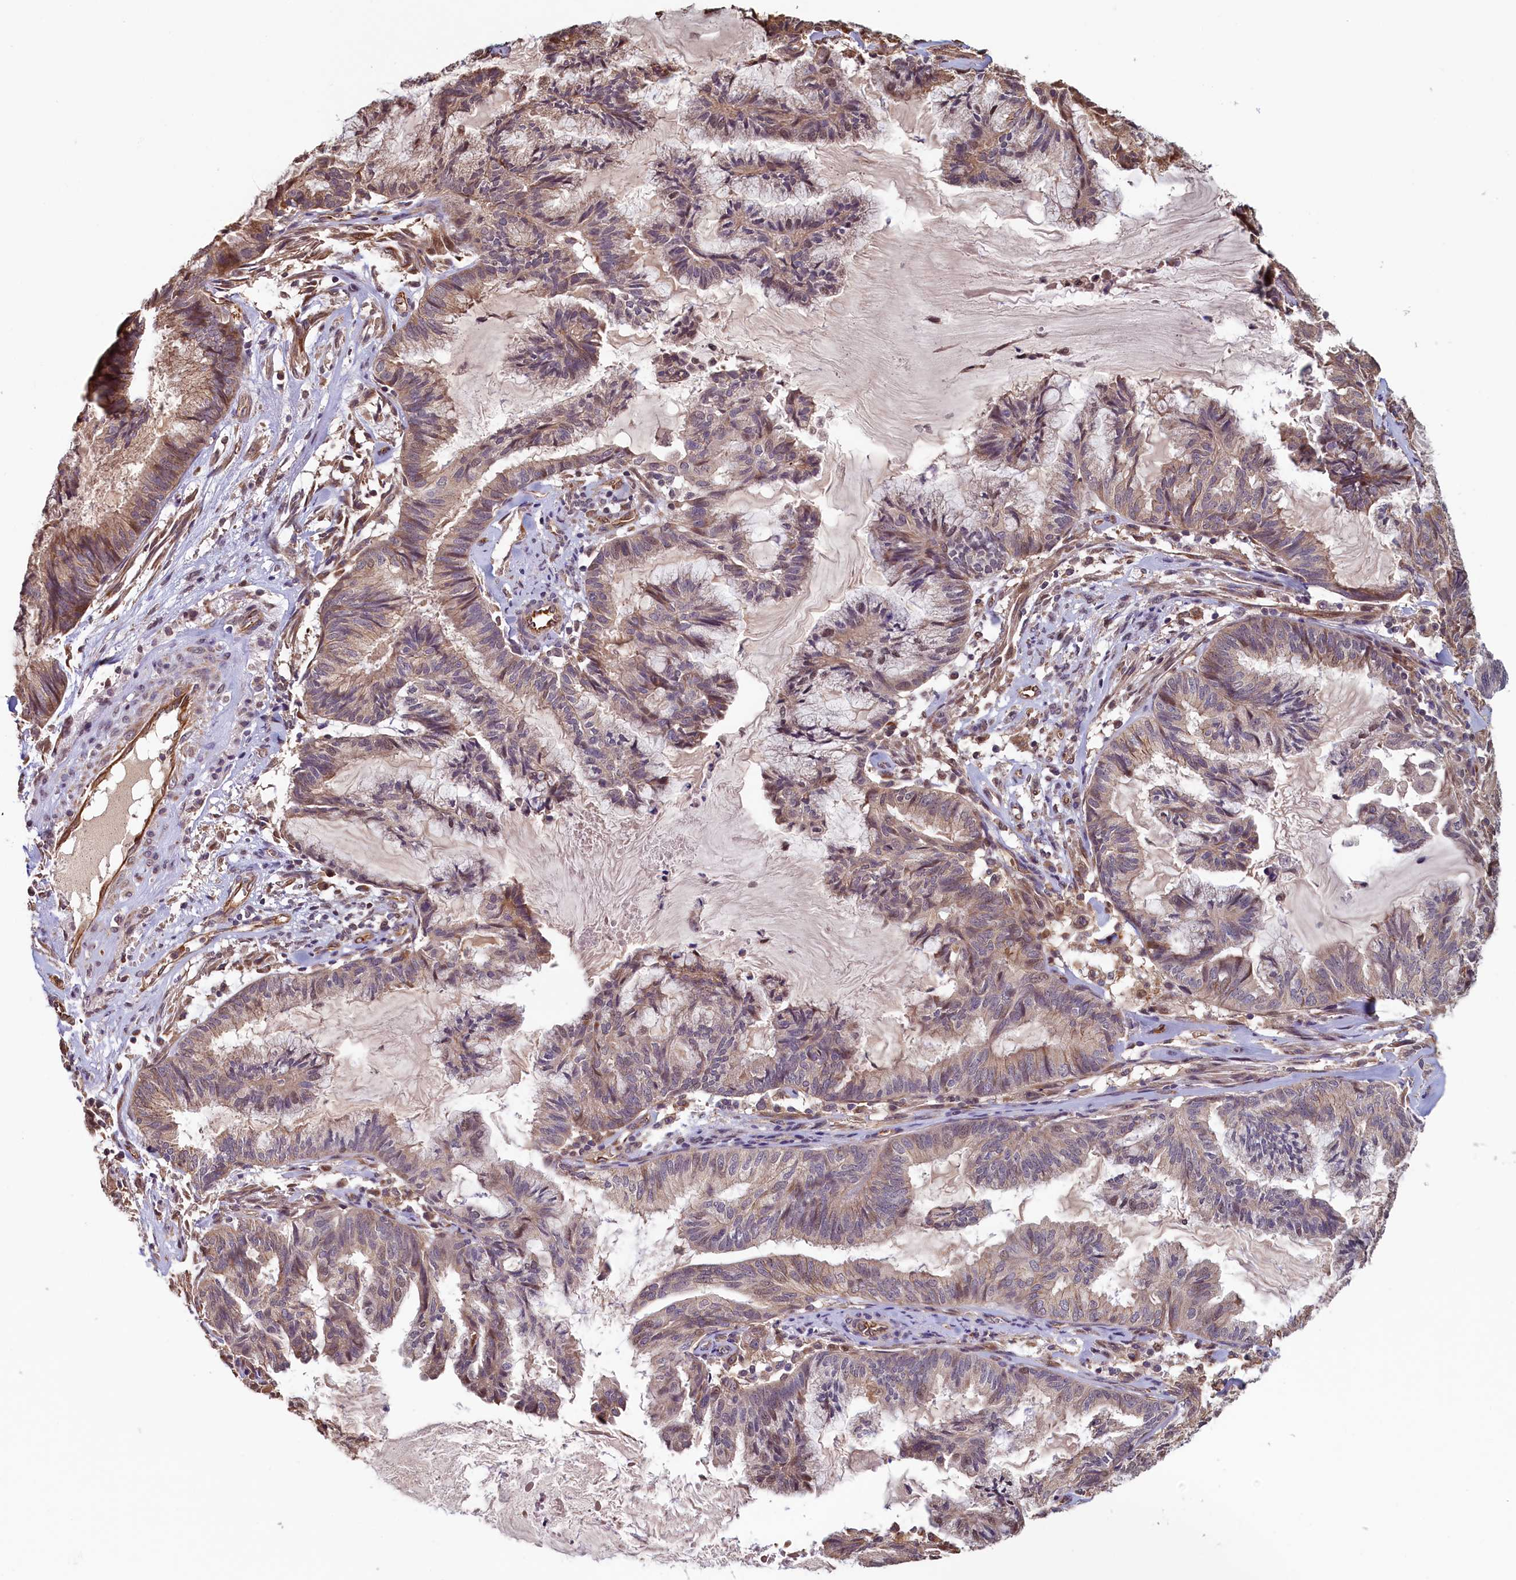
{"staining": {"intensity": "weak", "quantity": ">75%", "location": "cytoplasmic/membranous"}, "tissue": "endometrial cancer", "cell_type": "Tumor cells", "image_type": "cancer", "snomed": [{"axis": "morphology", "description": "Adenocarcinoma, NOS"}, {"axis": "topography", "description": "Endometrium"}], "caption": "This micrograph demonstrates immunohistochemistry (IHC) staining of human endometrial cancer, with low weak cytoplasmic/membranous positivity in approximately >75% of tumor cells.", "gene": "ACSBG1", "patient": {"sex": "female", "age": 86}}